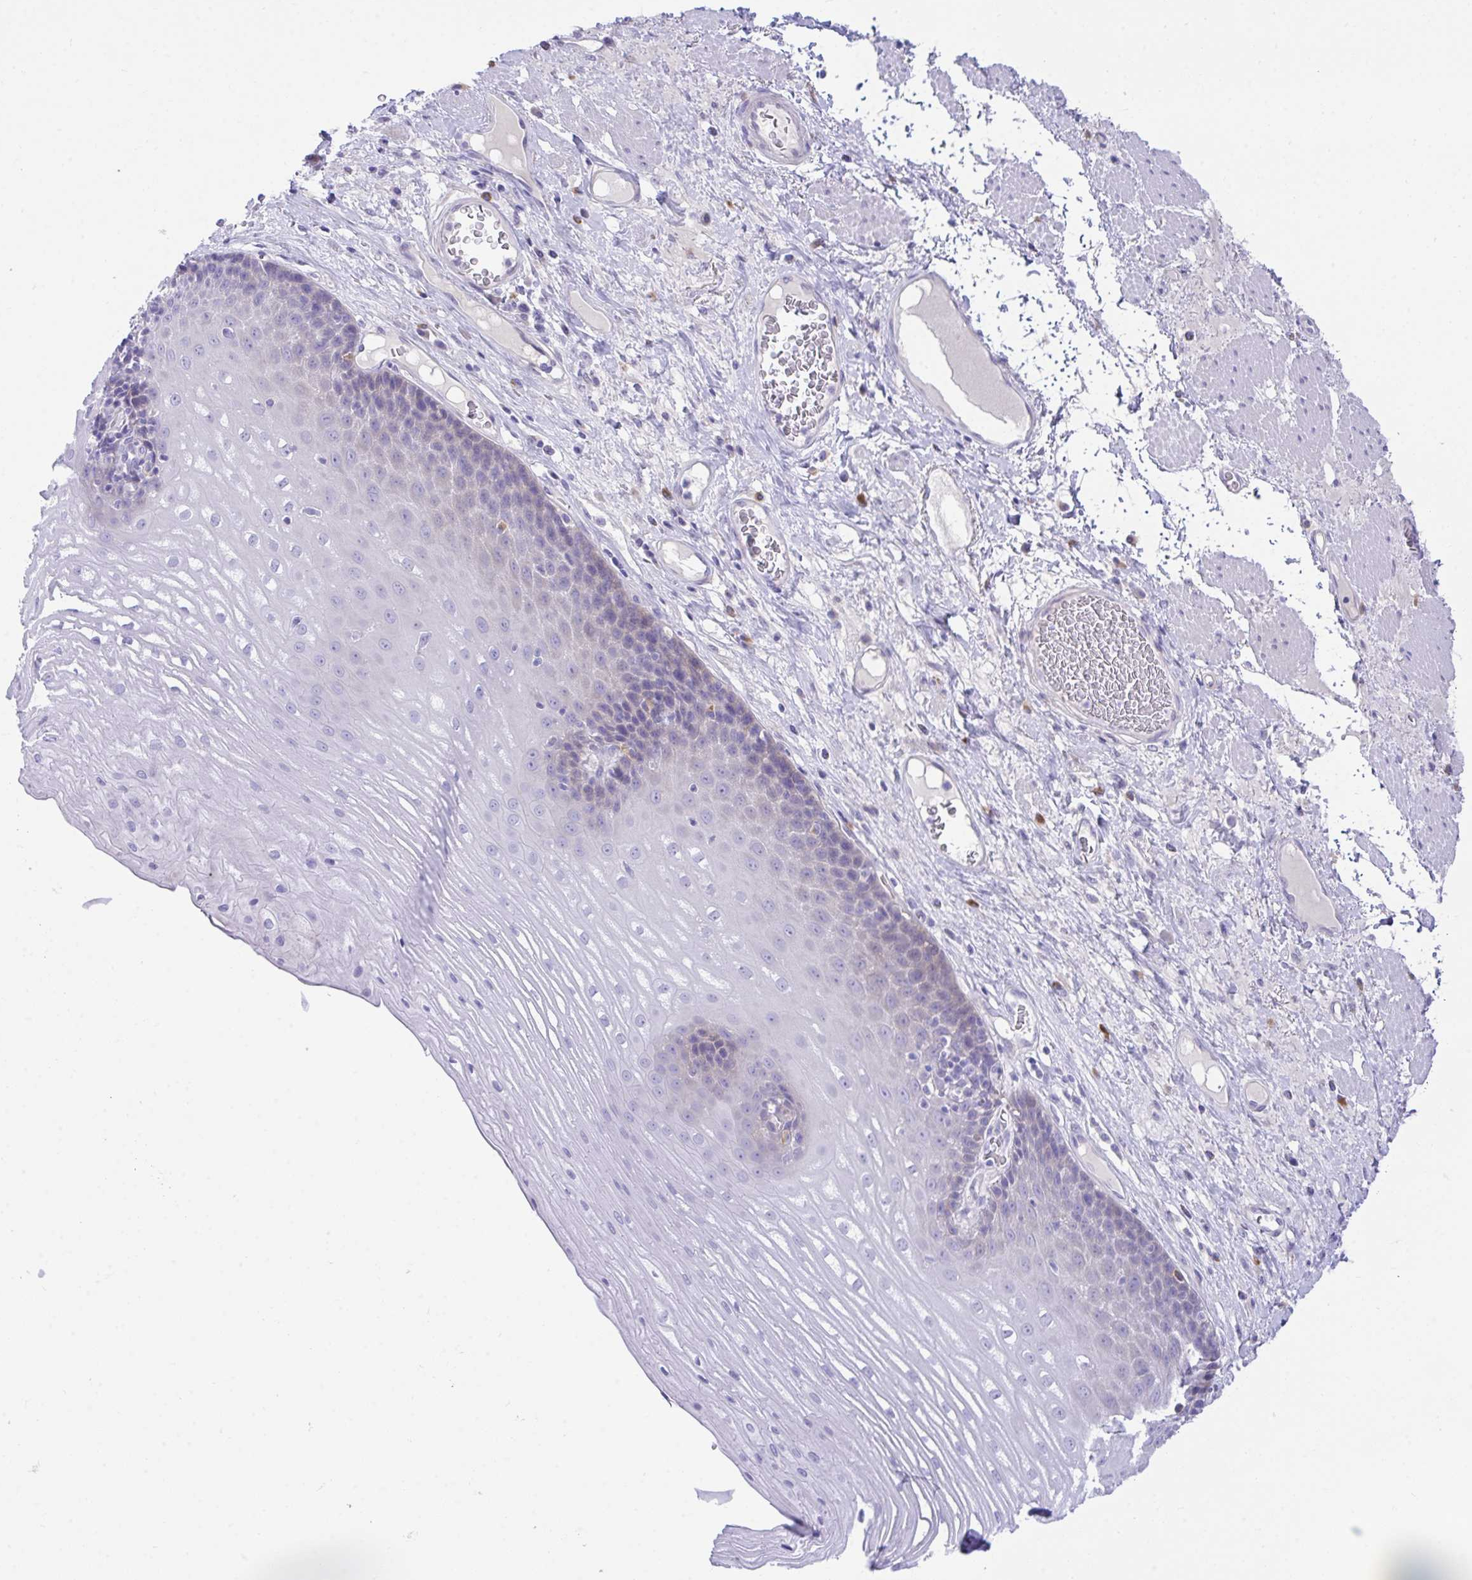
{"staining": {"intensity": "negative", "quantity": "none", "location": "none"}, "tissue": "esophagus", "cell_type": "Squamous epithelial cells", "image_type": "normal", "snomed": [{"axis": "morphology", "description": "Normal tissue, NOS"}, {"axis": "topography", "description": "Esophagus"}], "caption": "Protein analysis of normal esophagus demonstrates no significant positivity in squamous epithelial cells. The staining is performed using DAB brown chromogen with nuclei counter-stained in using hematoxylin.", "gene": "MED9", "patient": {"sex": "male", "age": 62}}